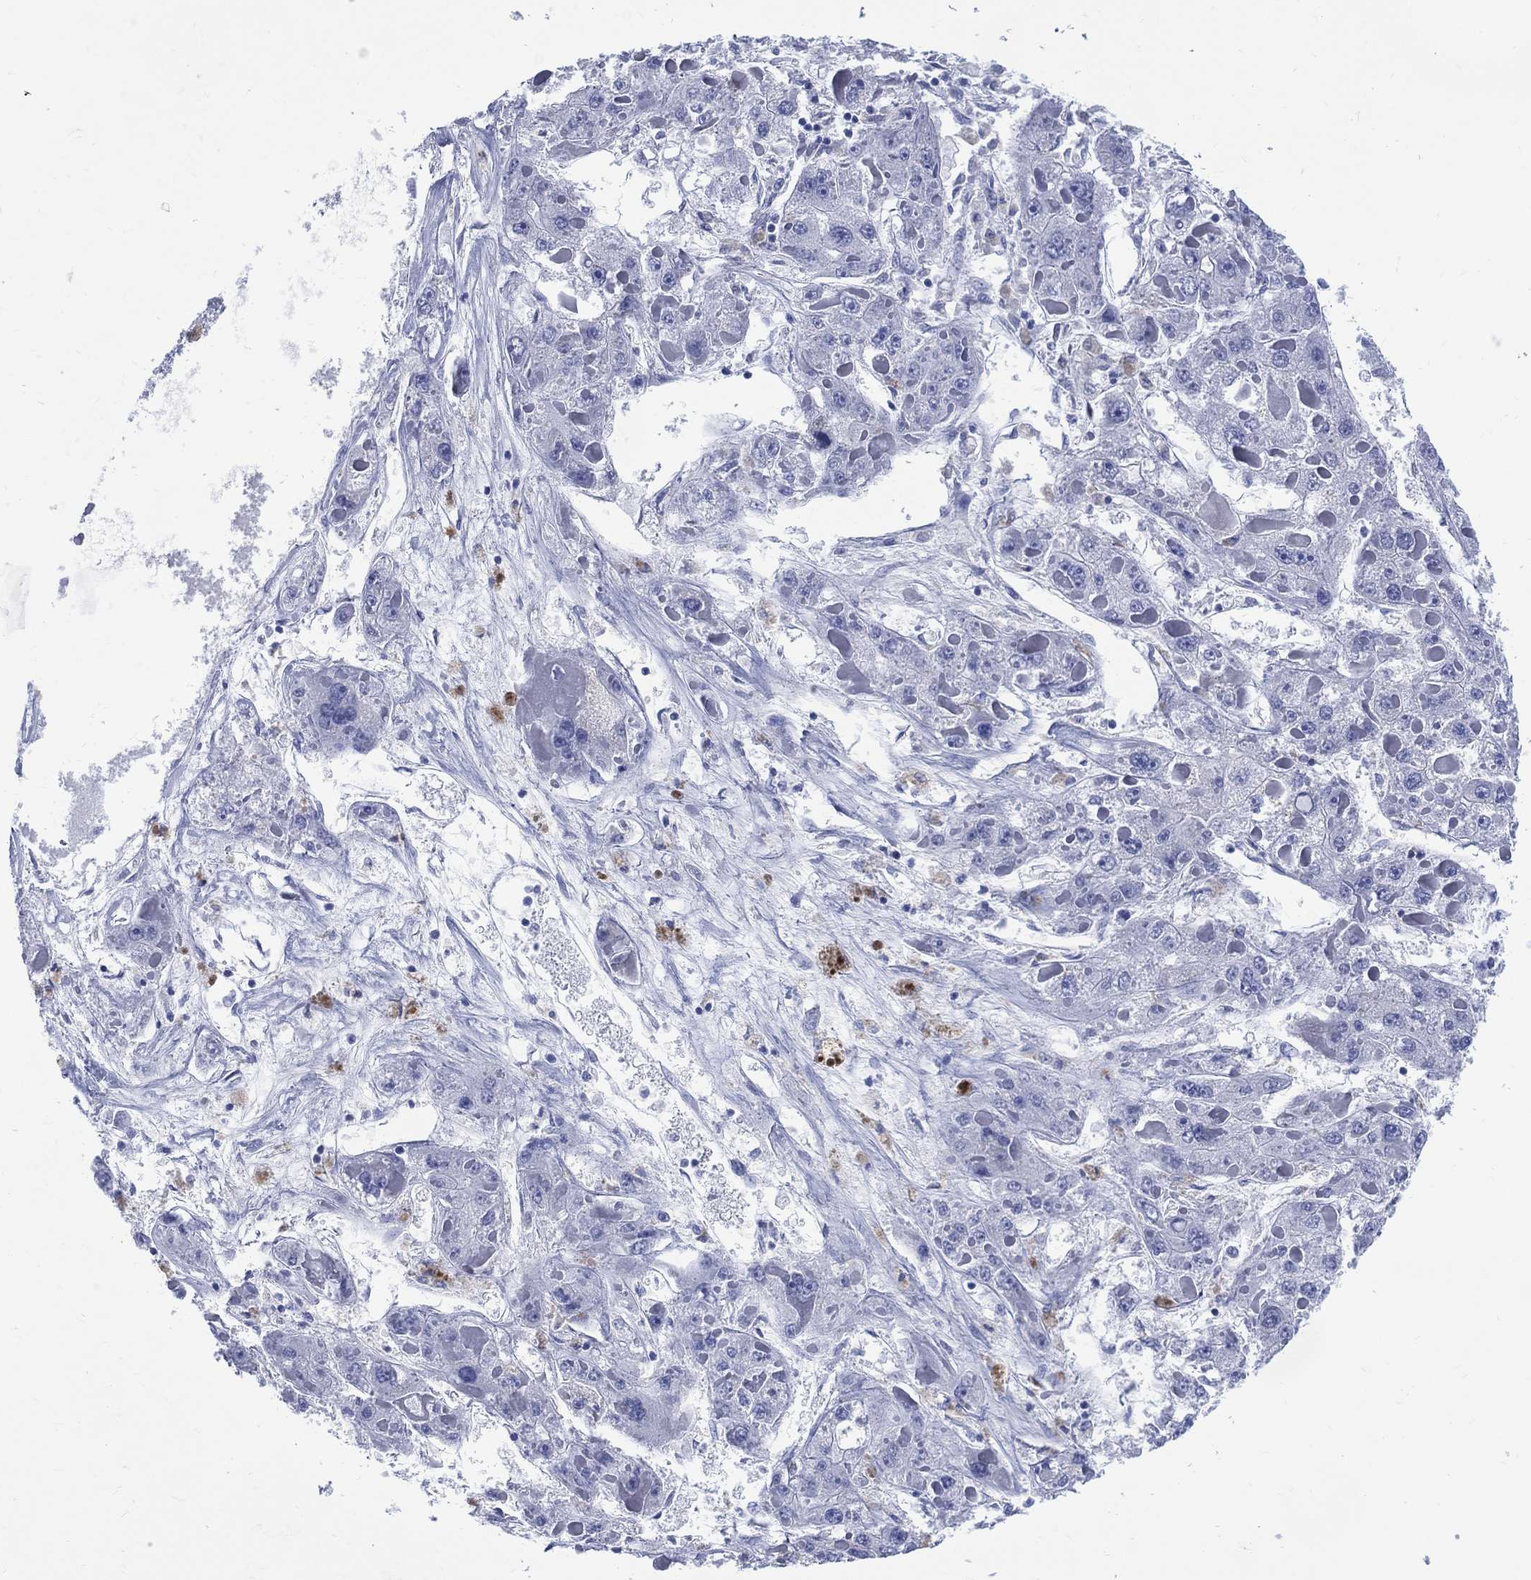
{"staining": {"intensity": "negative", "quantity": "none", "location": "none"}, "tissue": "liver cancer", "cell_type": "Tumor cells", "image_type": "cancer", "snomed": [{"axis": "morphology", "description": "Carcinoma, Hepatocellular, NOS"}, {"axis": "topography", "description": "Liver"}], "caption": "DAB (3,3'-diaminobenzidine) immunohistochemical staining of liver cancer (hepatocellular carcinoma) reveals no significant staining in tumor cells.", "gene": "LRRD1", "patient": {"sex": "female", "age": 73}}